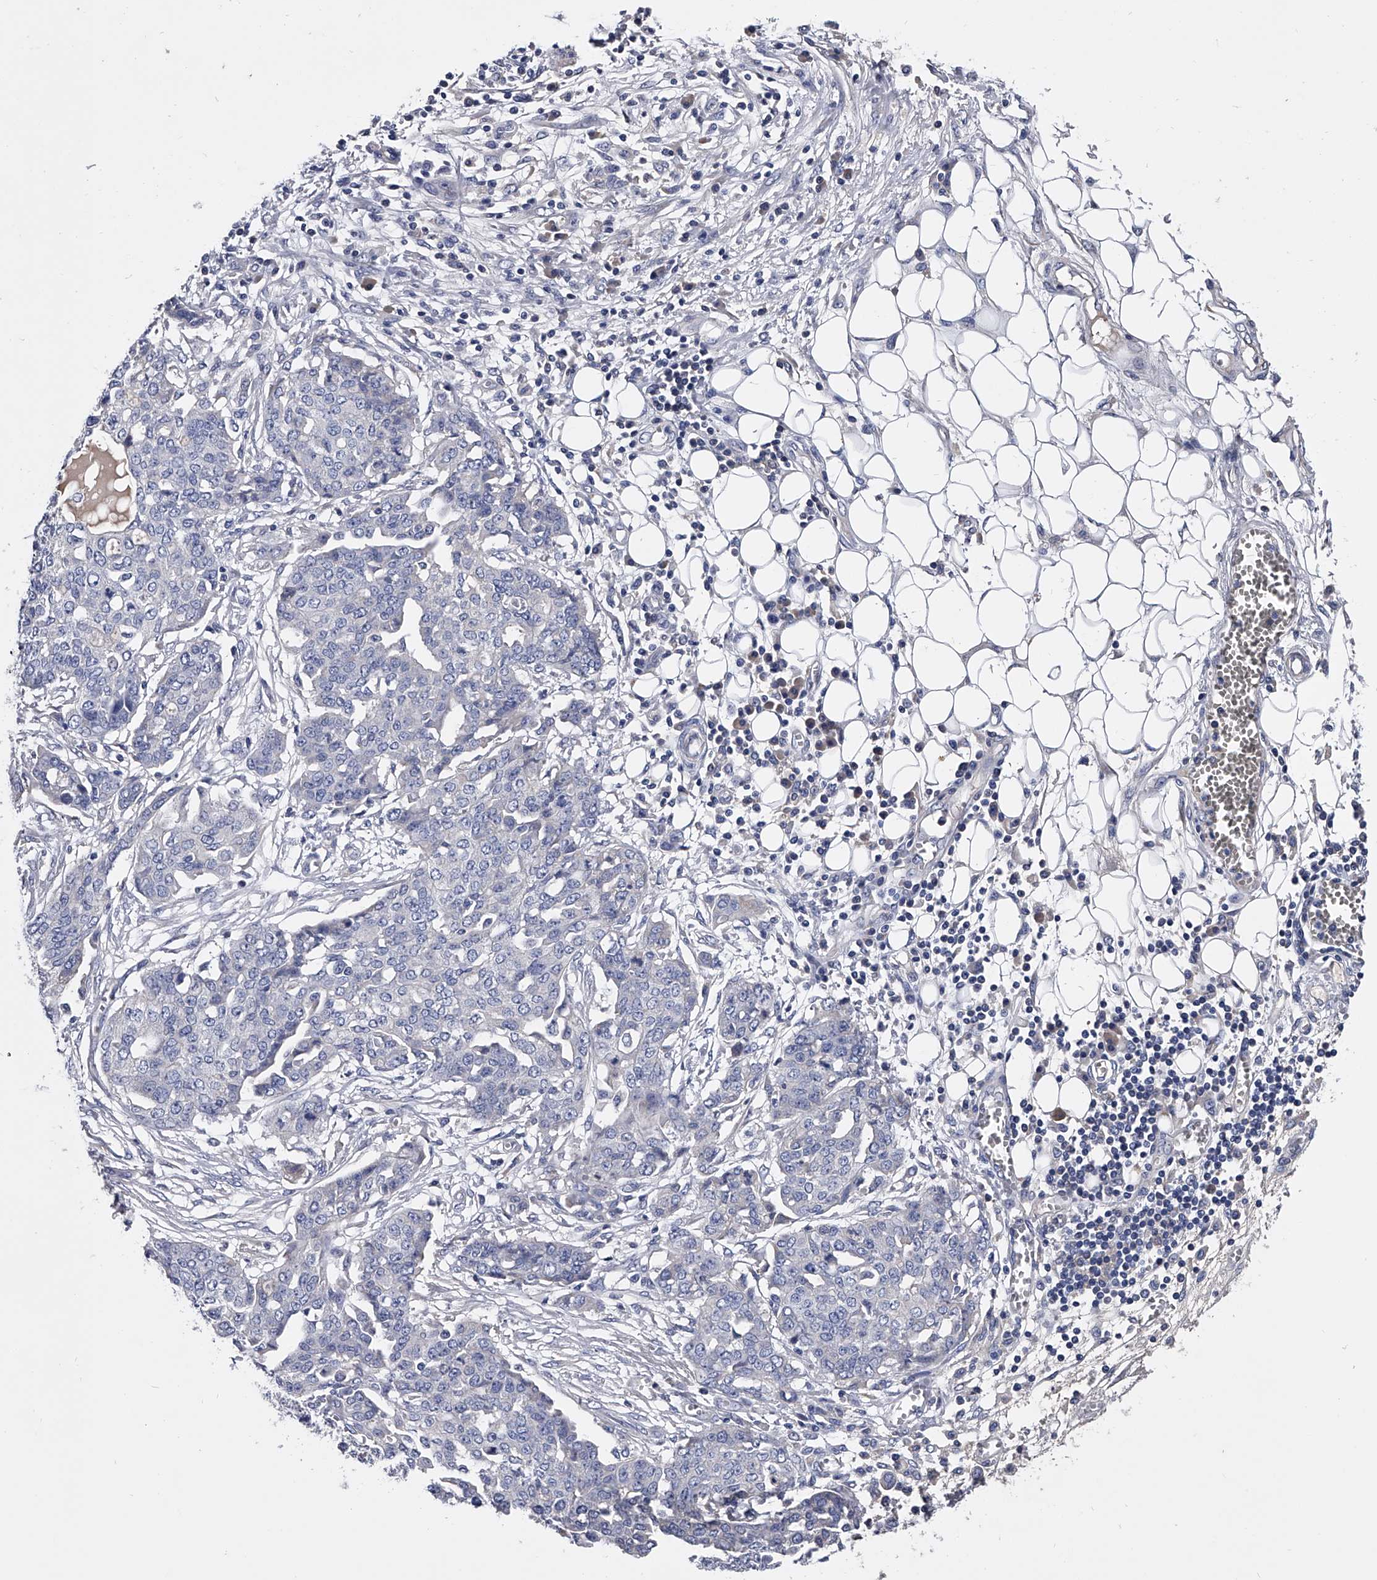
{"staining": {"intensity": "negative", "quantity": "none", "location": "none"}, "tissue": "ovarian cancer", "cell_type": "Tumor cells", "image_type": "cancer", "snomed": [{"axis": "morphology", "description": "Cystadenocarcinoma, serous, NOS"}, {"axis": "topography", "description": "Soft tissue"}, {"axis": "topography", "description": "Ovary"}], "caption": "This is an immunohistochemistry micrograph of ovarian cancer (serous cystadenocarcinoma). There is no staining in tumor cells.", "gene": "EFCAB7", "patient": {"sex": "female", "age": 57}}